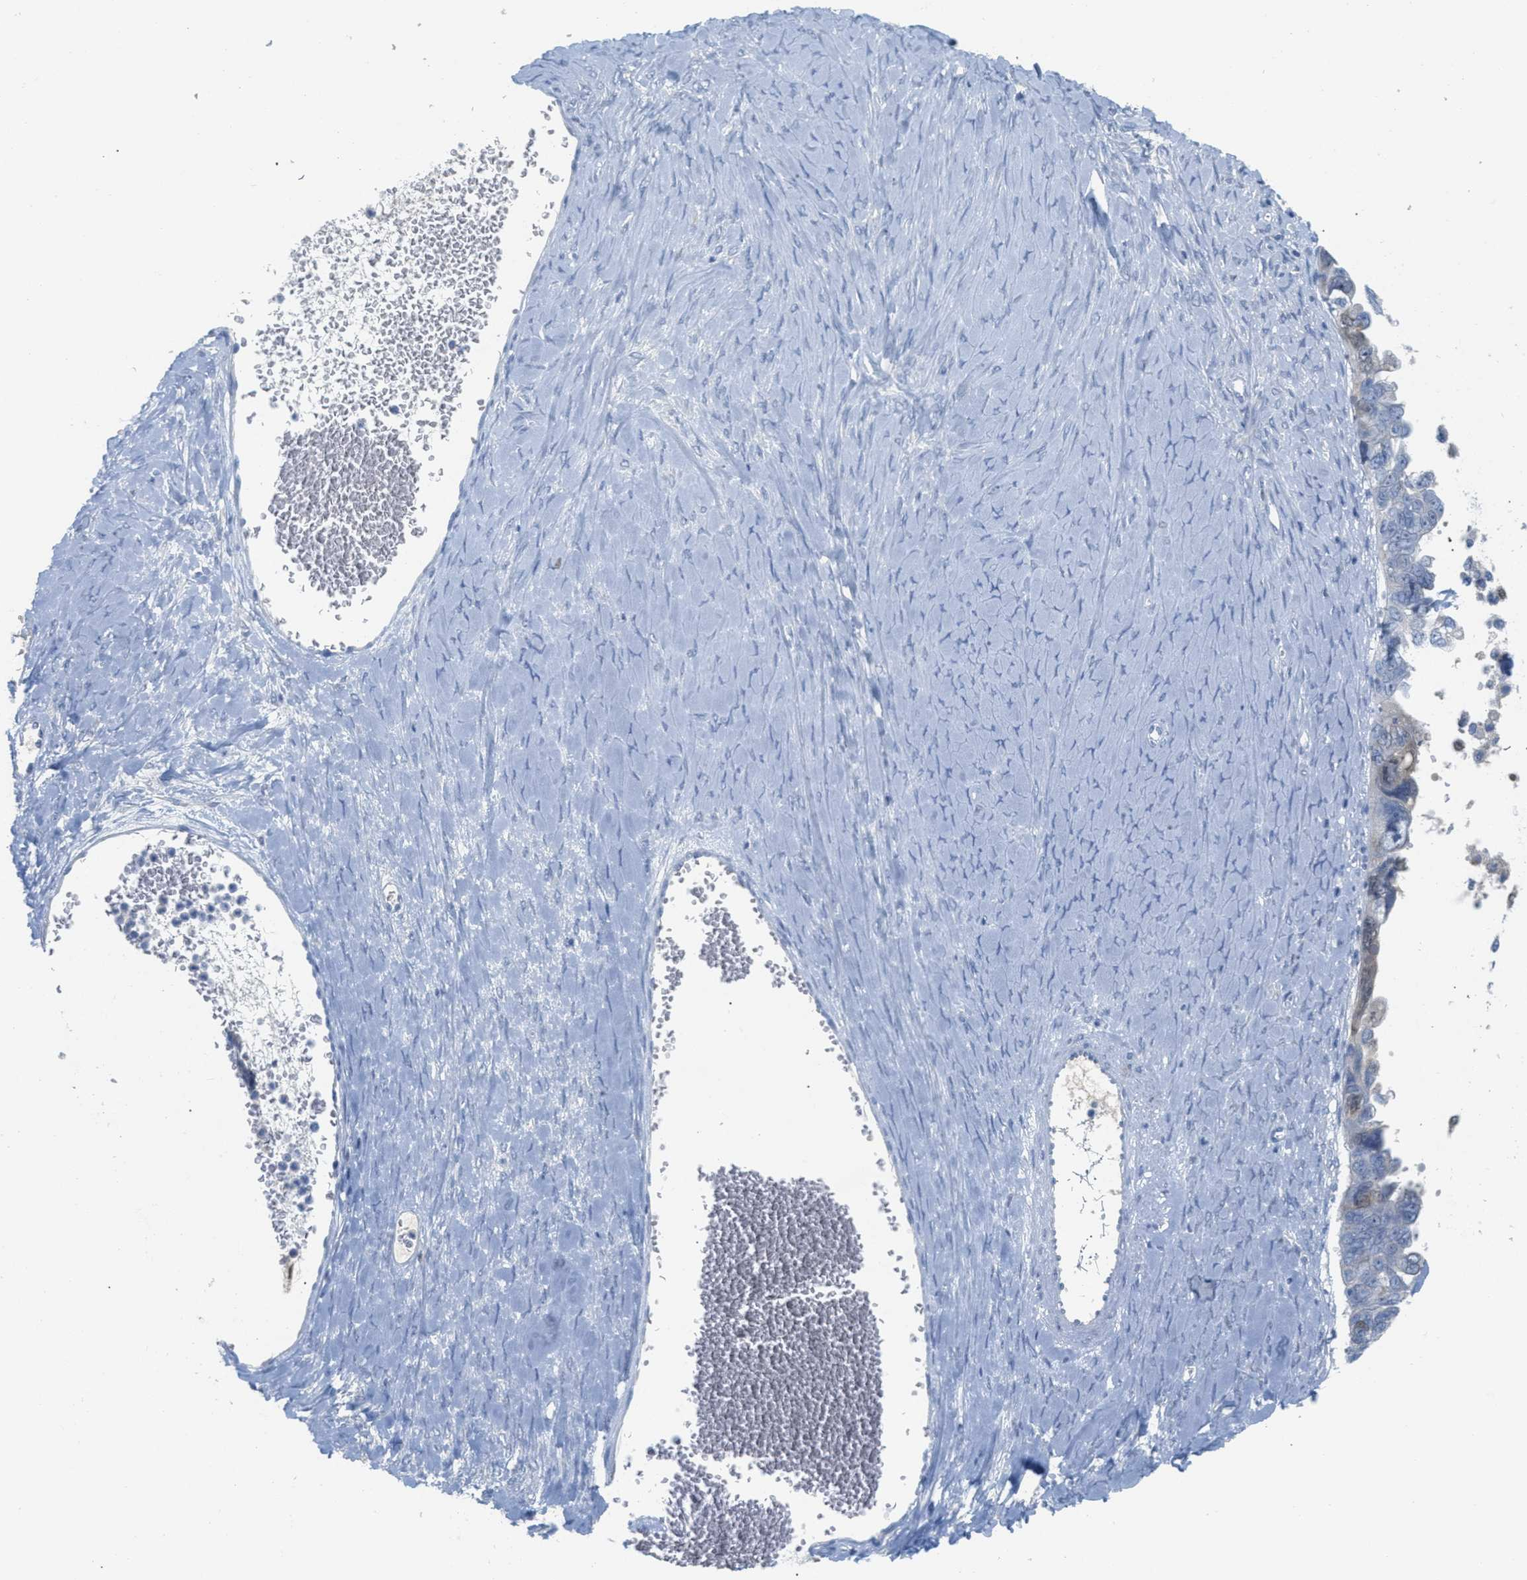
{"staining": {"intensity": "moderate", "quantity": "25%-75%", "location": "nuclear"}, "tissue": "ovarian cancer", "cell_type": "Tumor cells", "image_type": "cancer", "snomed": [{"axis": "morphology", "description": "Cystadenocarcinoma, serous, NOS"}, {"axis": "topography", "description": "Ovary"}], "caption": "Human serous cystadenocarcinoma (ovarian) stained with a protein marker shows moderate staining in tumor cells.", "gene": "ORC6", "patient": {"sex": "female", "age": 79}}